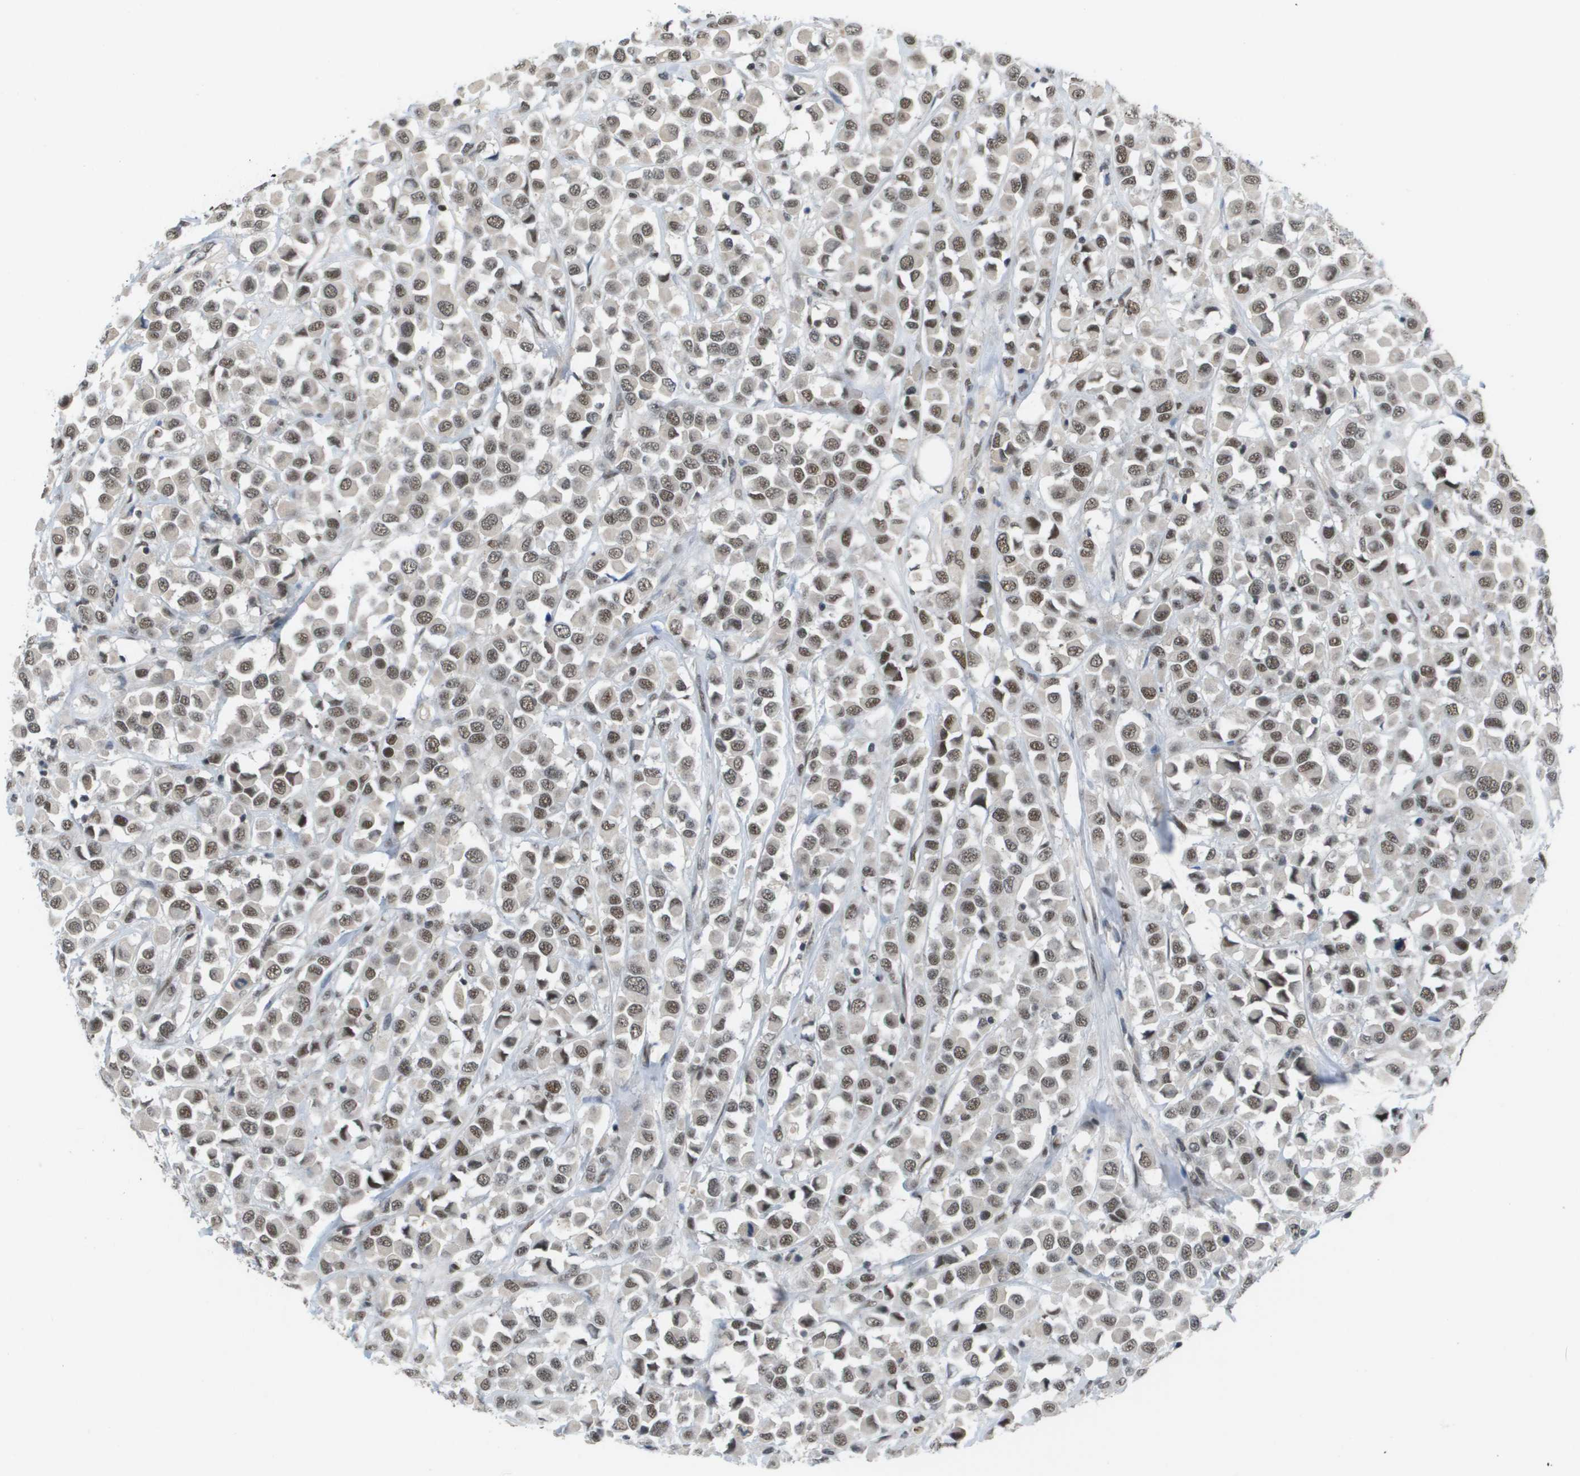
{"staining": {"intensity": "weak", "quantity": ">75%", "location": "nuclear"}, "tissue": "breast cancer", "cell_type": "Tumor cells", "image_type": "cancer", "snomed": [{"axis": "morphology", "description": "Duct carcinoma"}, {"axis": "topography", "description": "Breast"}], "caption": "Immunohistochemistry (IHC) of human breast cancer demonstrates low levels of weak nuclear positivity in approximately >75% of tumor cells. (Brightfield microscopy of DAB IHC at high magnification).", "gene": "ISY1", "patient": {"sex": "female", "age": 61}}